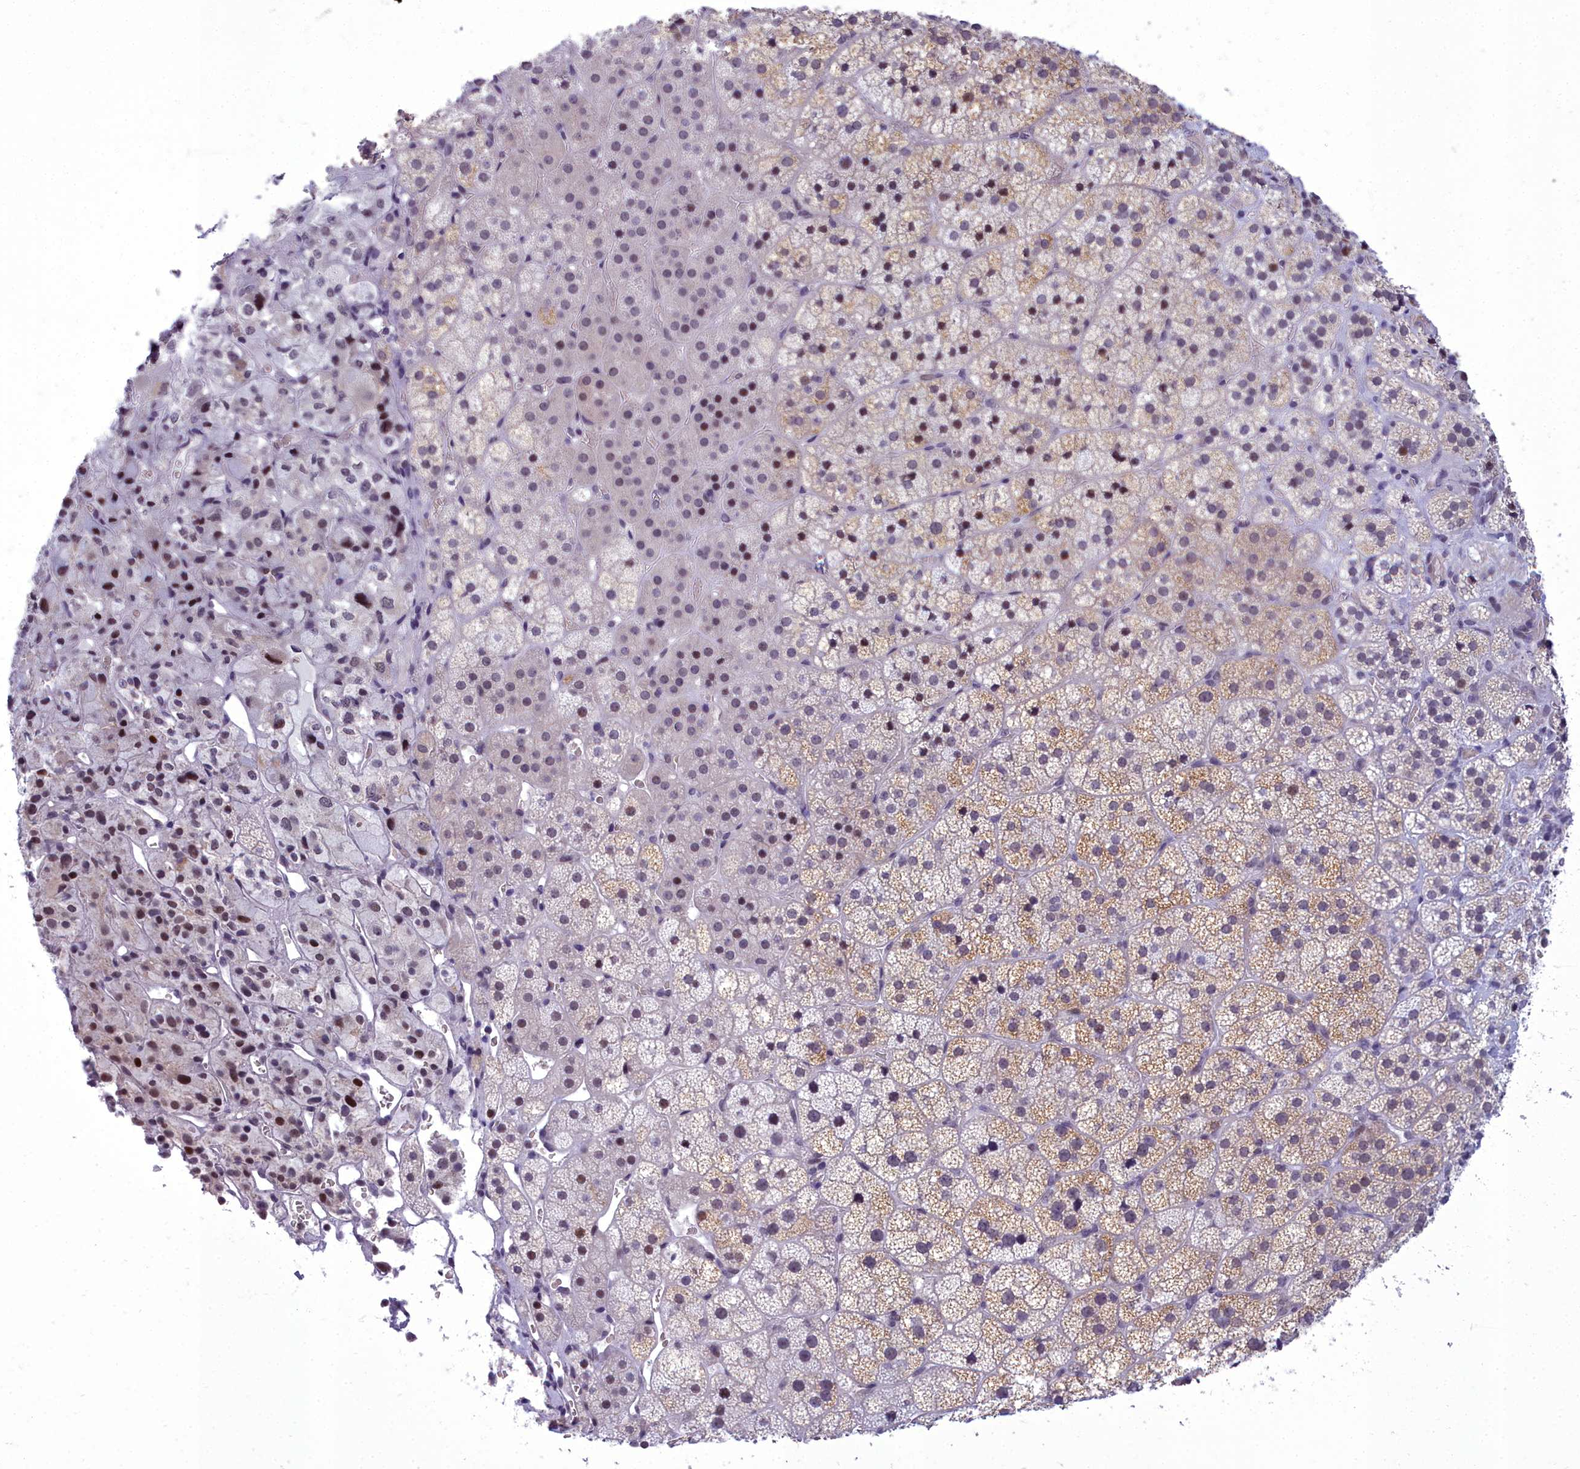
{"staining": {"intensity": "moderate", "quantity": "<25%", "location": "cytoplasmic/membranous,nuclear"}, "tissue": "adrenal gland", "cell_type": "Glandular cells", "image_type": "normal", "snomed": [{"axis": "morphology", "description": "Normal tissue, NOS"}, {"axis": "topography", "description": "Adrenal gland"}], "caption": "A brown stain highlights moderate cytoplasmic/membranous,nuclear staining of a protein in glandular cells of benign human adrenal gland. (brown staining indicates protein expression, while blue staining denotes nuclei).", "gene": "CEACAM19", "patient": {"sex": "female", "age": 44}}